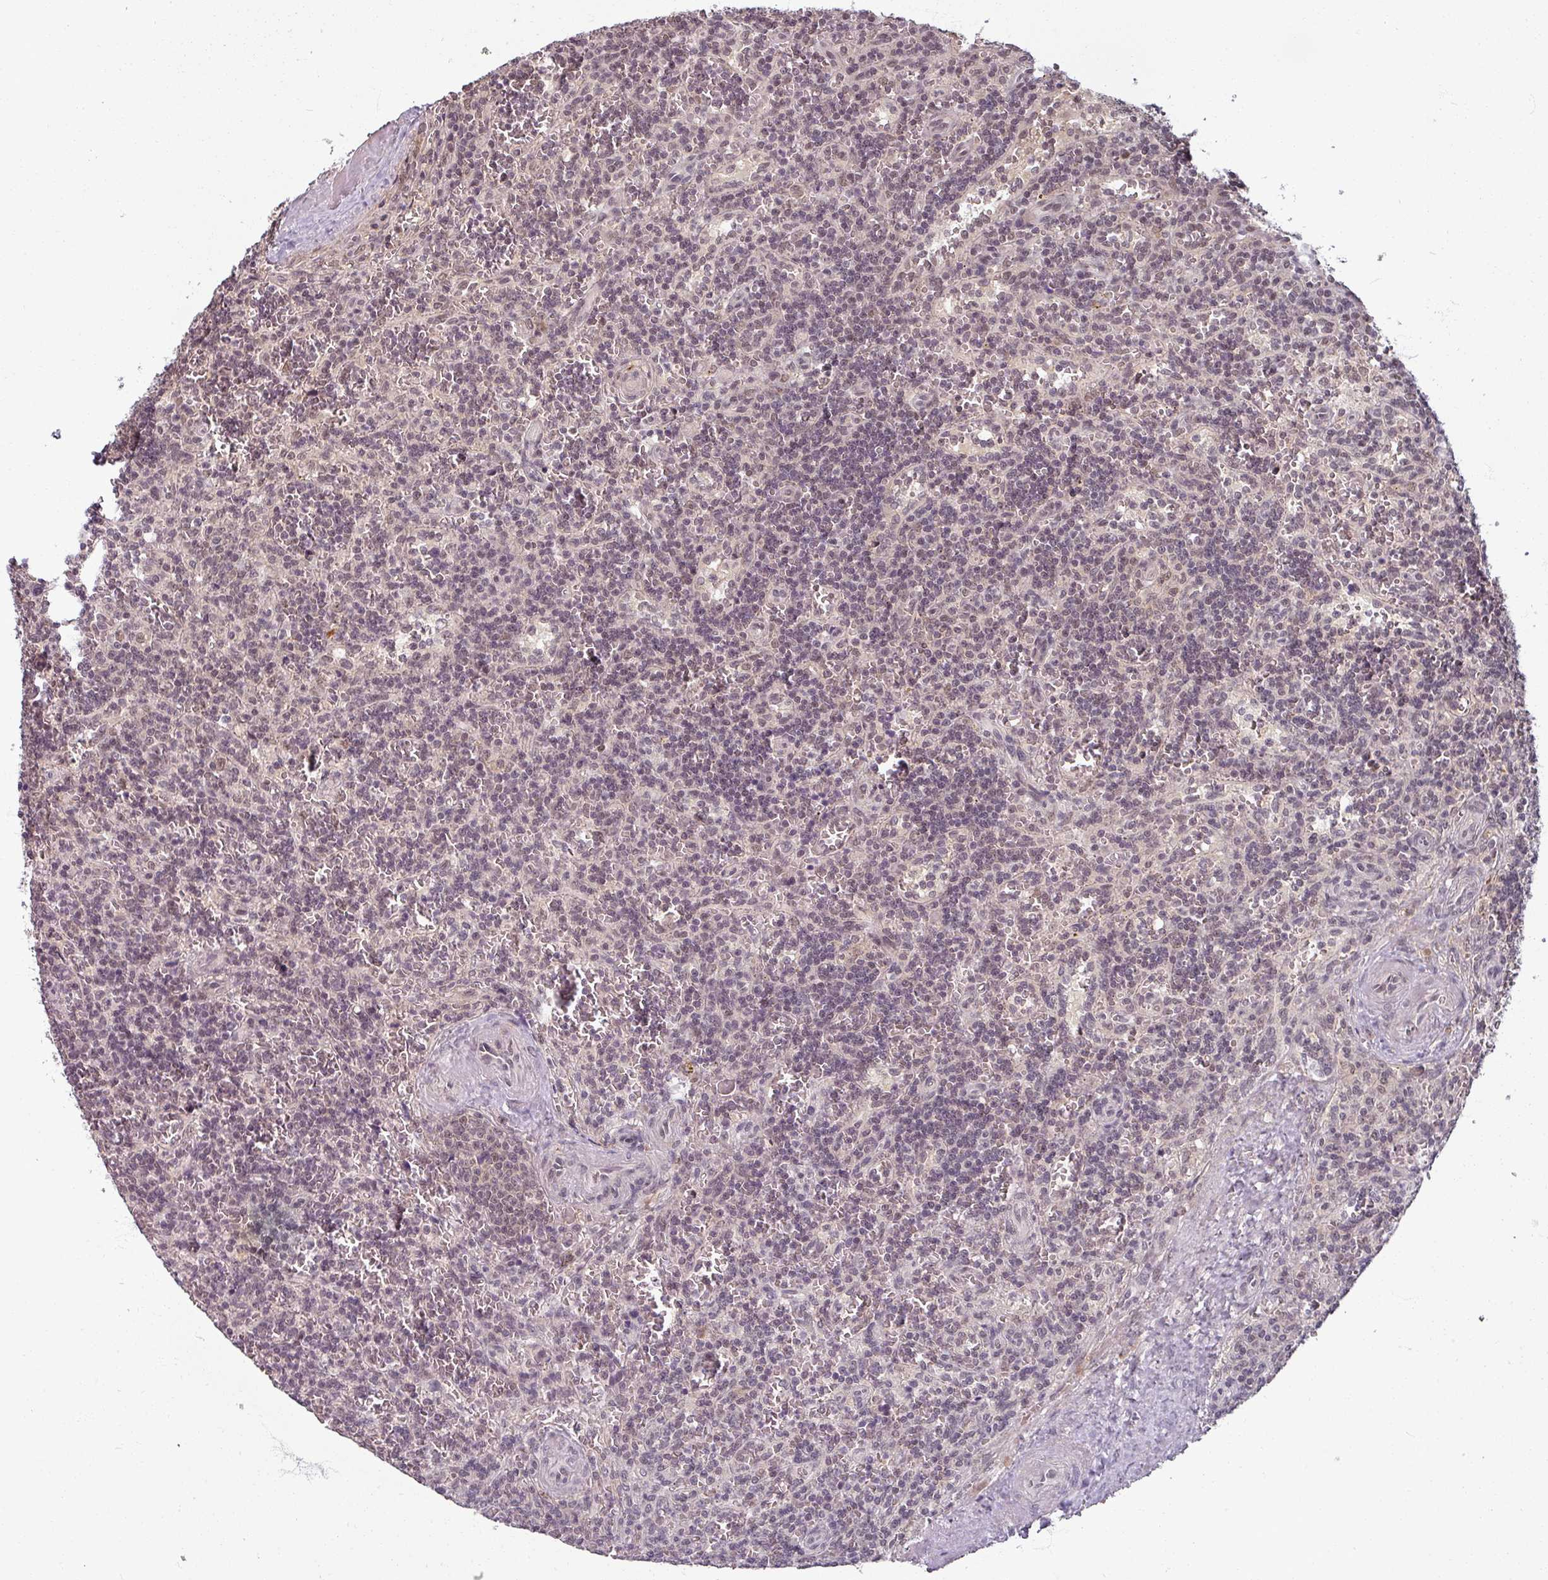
{"staining": {"intensity": "negative", "quantity": "none", "location": "none"}, "tissue": "lymphoma", "cell_type": "Tumor cells", "image_type": "cancer", "snomed": [{"axis": "morphology", "description": "Malignant lymphoma, non-Hodgkin's type, Low grade"}, {"axis": "topography", "description": "Spleen"}], "caption": "There is no significant expression in tumor cells of lymphoma.", "gene": "POLR2G", "patient": {"sex": "male", "age": 73}}